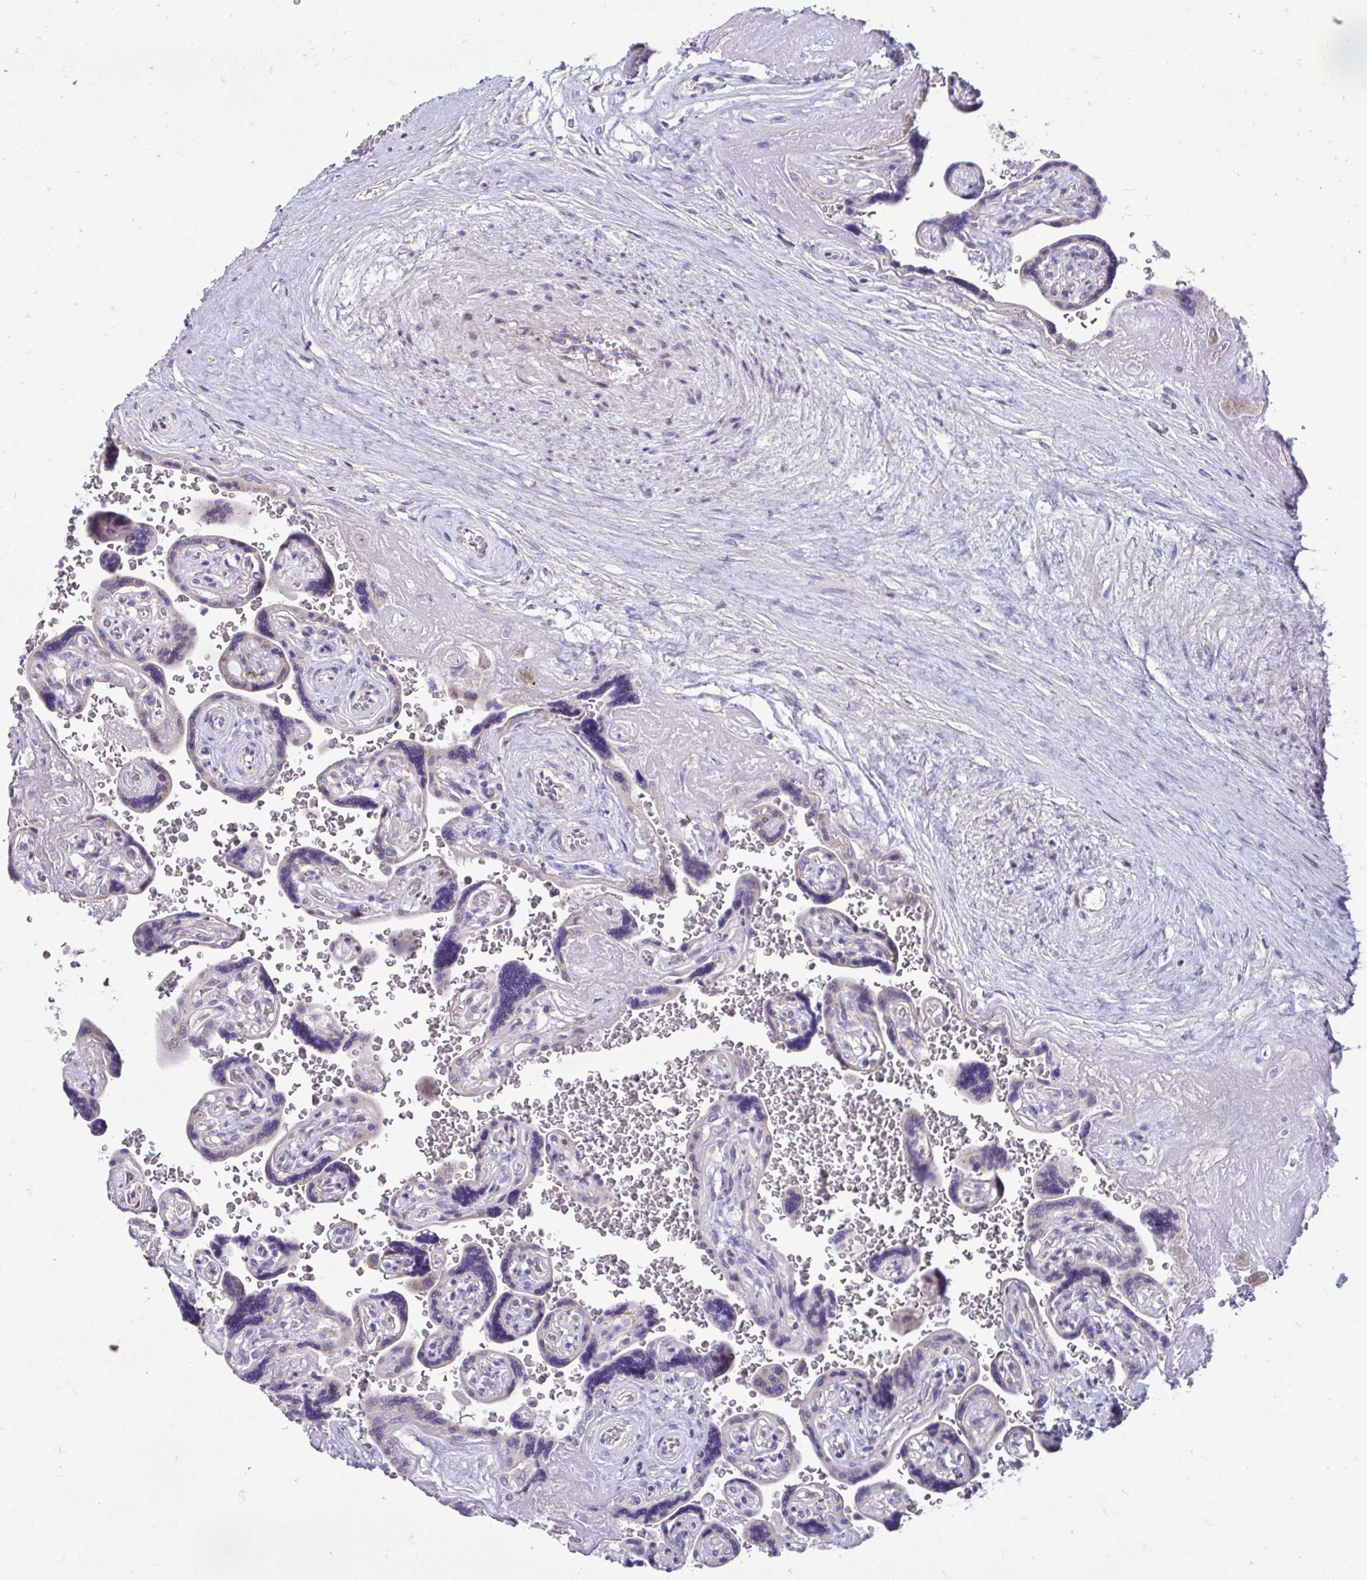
{"staining": {"intensity": "moderate", "quantity": ">75%", "location": "cytoplasmic/membranous"}, "tissue": "placenta", "cell_type": "Decidual cells", "image_type": "normal", "snomed": [{"axis": "morphology", "description": "Normal tissue, NOS"}, {"axis": "topography", "description": "Placenta"}], "caption": "Moderate cytoplasmic/membranous expression for a protein is present in about >75% of decidual cells of normal placenta using immunohistochemistry.", "gene": "LINGO4", "patient": {"sex": "female", "age": 32}}